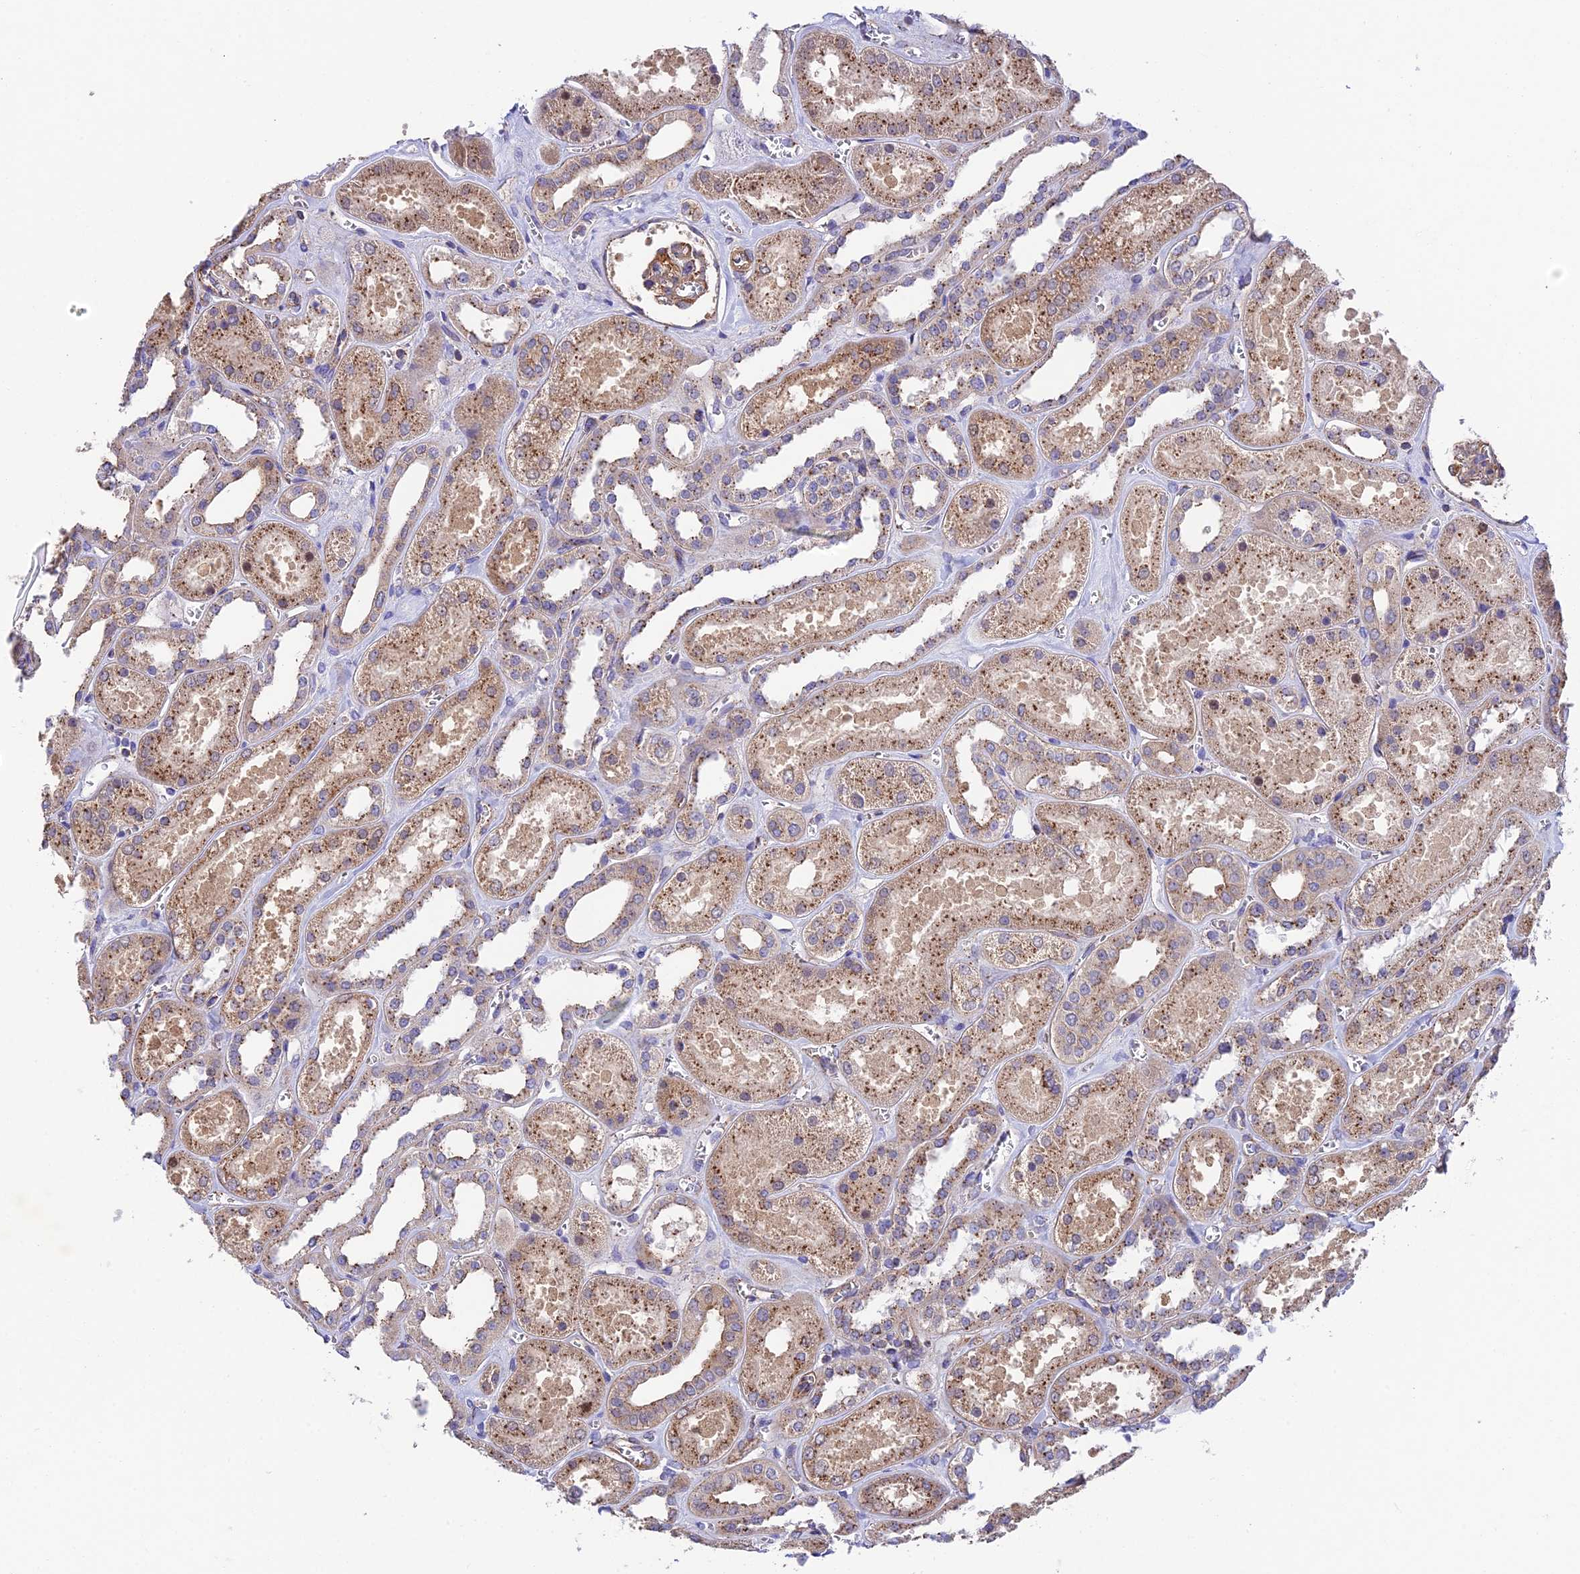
{"staining": {"intensity": "weak", "quantity": "25%-75%", "location": "cytoplasmic/membranous"}, "tissue": "kidney", "cell_type": "Cells in glomeruli", "image_type": "normal", "snomed": [{"axis": "morphology", "description": "Normal tissue, NOS"}, {"axis": "morphology", "description": "Adenocarcinoma, NOS"}, {"axis": "topography", "description": "Kidney"}], "caption": "Kidney stained with DAB immunohistochemistry (IHC) displays low levels of weak cytoplasmic/membranous staining in about 25%-75% of cells in glomeruli.", "gene": "QRFP", "patient": {"sex": "female", "age": 68}}